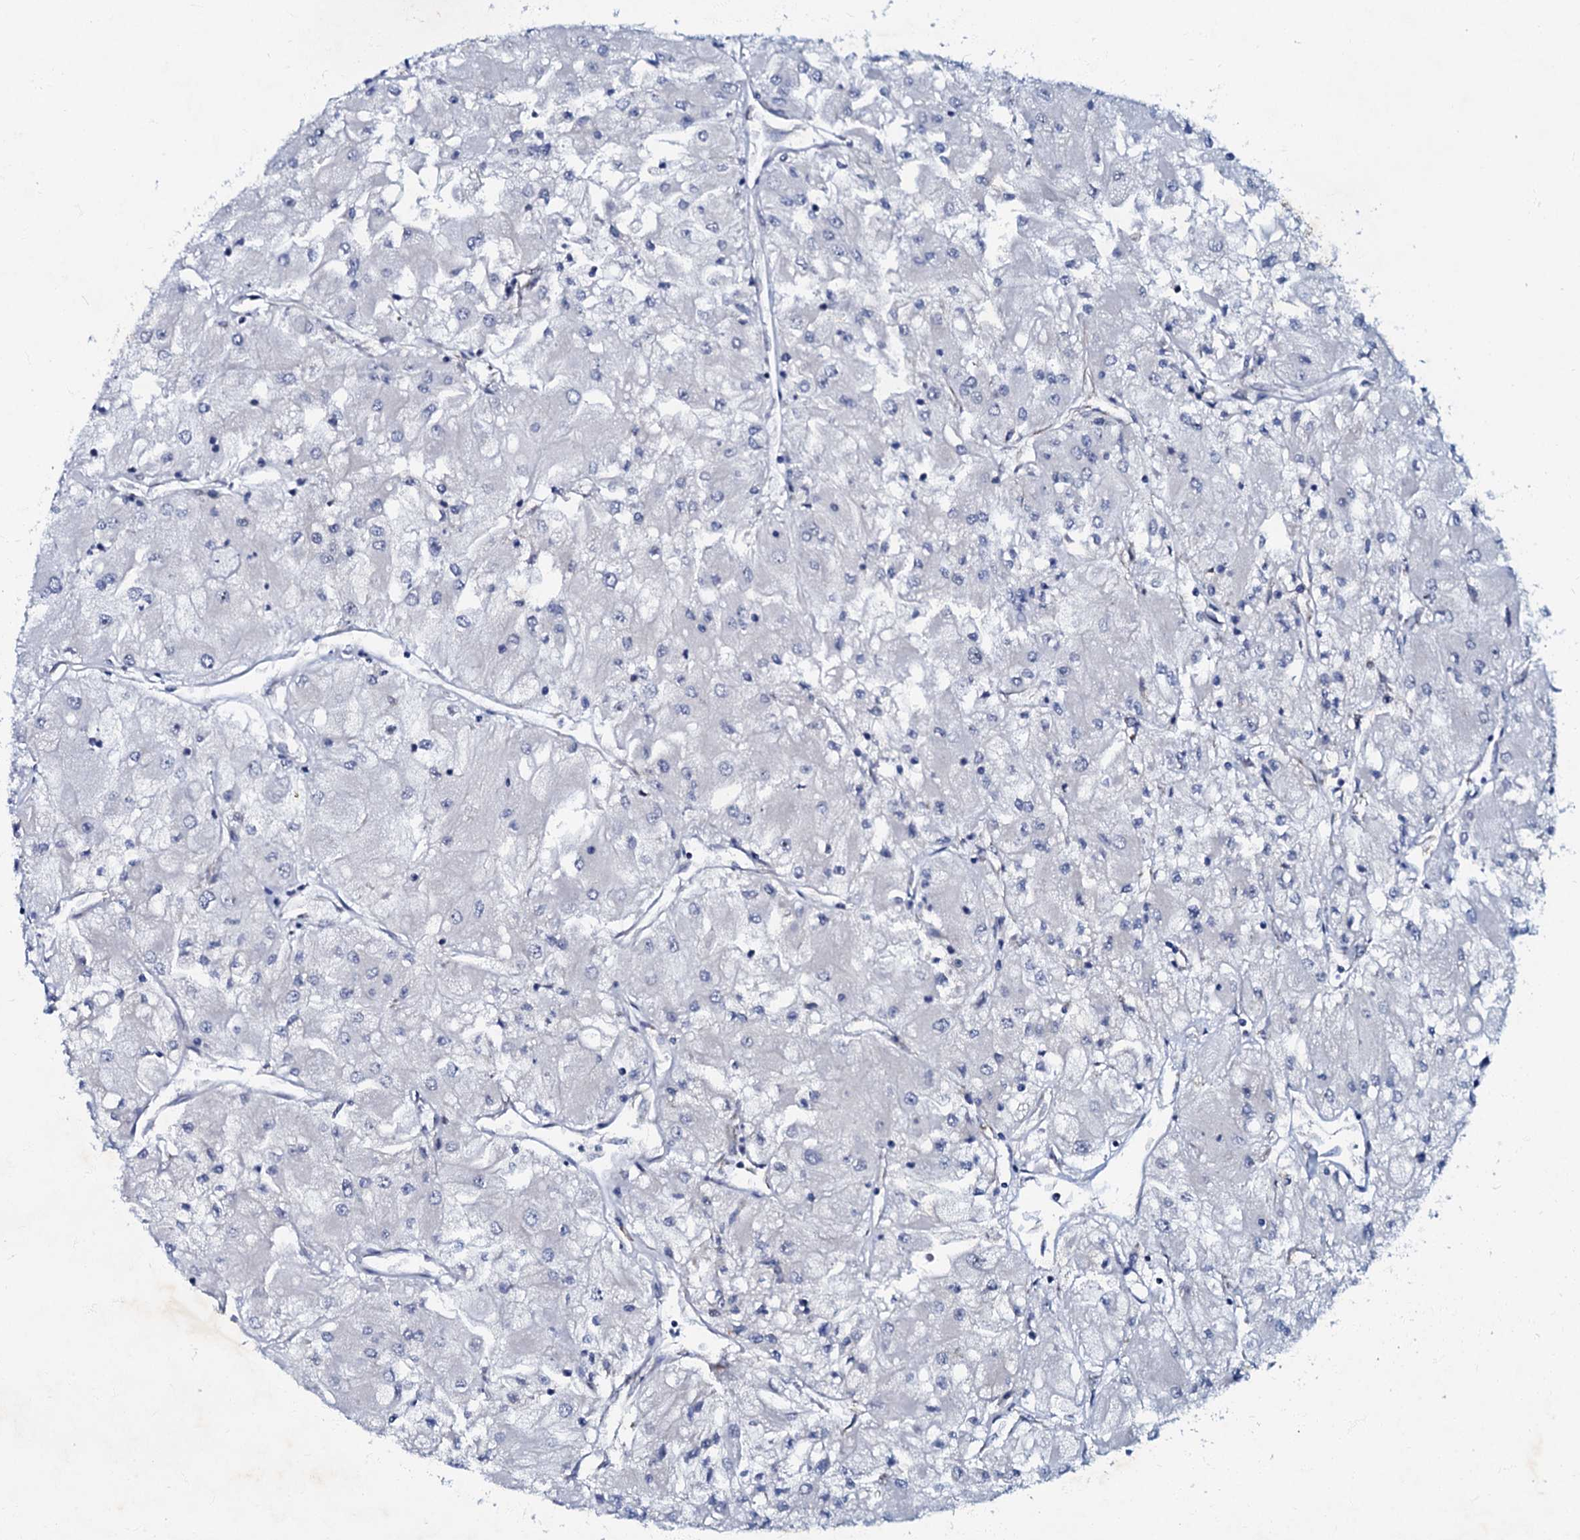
{"staining": {"intensity": "negative", "quantity": "none", "location": "none"}, "tissue": "renal cancer", "cell_type": "Tumor cells", "image_type": "cancer", "snomed": [{"axis": "morphology", "description": "Adenocarcinoma, NOS"}, {"axis": "topography", "description": "Kidney"}], "caption": "This micrograph is of renal cancer stained with immunohistochemistry (IHC) to label a protein in brown with the nuclei are counter-stained blue. There is no positivity in tumor cells. (DAB (3,3'-diaminobenzidine) immunohistochemistry (IHC), high magnification).", "gene": "MRPL51", "patient": {"sex": "male", "age": 80}}